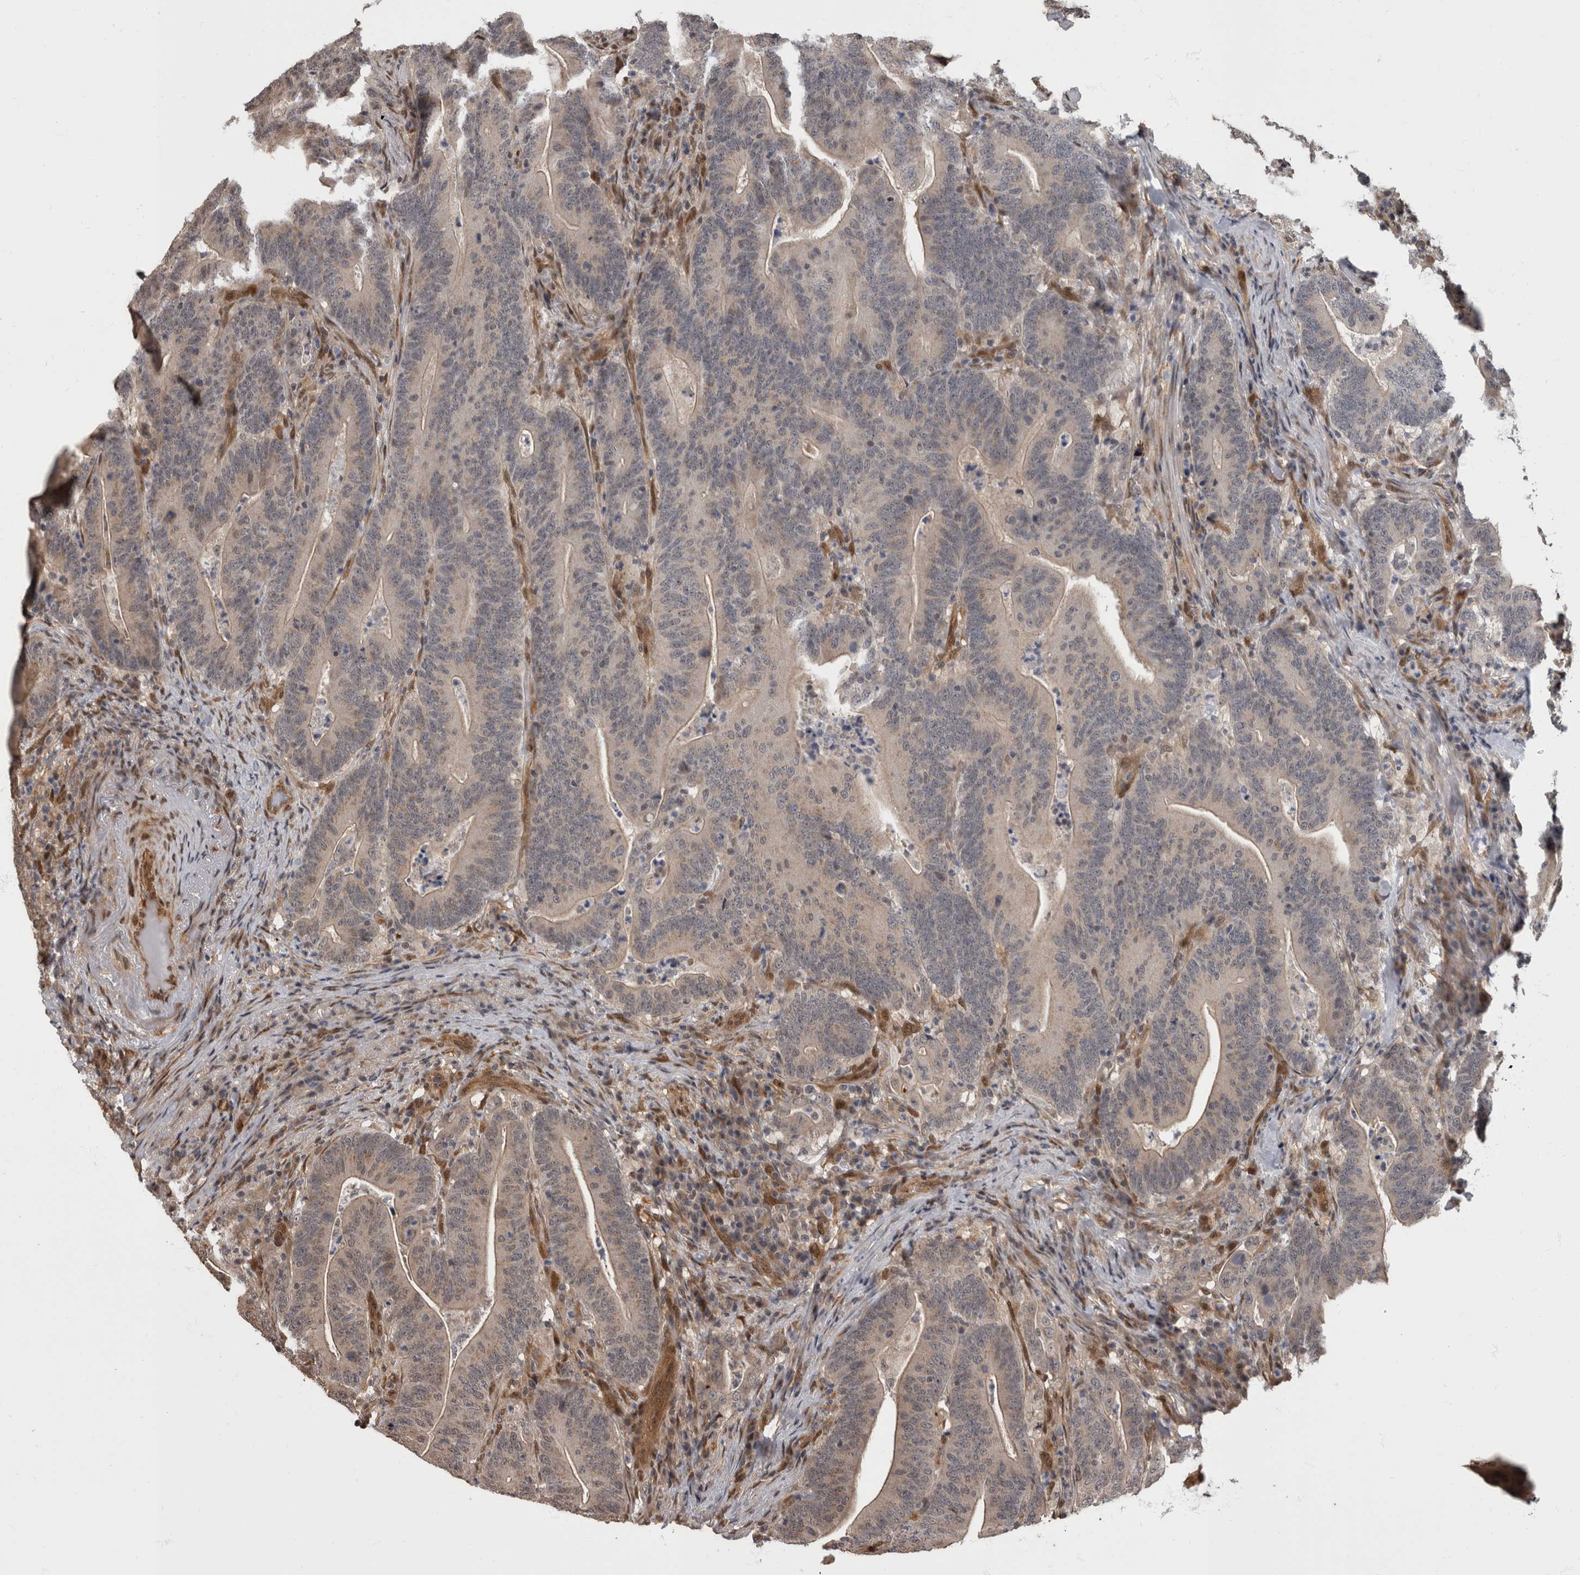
{"staining": {"intensity": "weak", "quantity": "<25%", "location": "cytoplasmic/membranous,nuclear"}, "tissue": "colorectal cancer", "cell_type": "Tumor cells", "image_type": "cancer", "snomed": [{"axis": "morphology", "description": "Adenocarcinoma, NOS"}, {"axis": "topography", "description": "Colon"}], "caption": "An image of colorectal adenocarcinoma stained for a protein shows no brown staining in tumor cells.", "gene": "AKT3", "patient": {"sex": "female", "age": 66}}